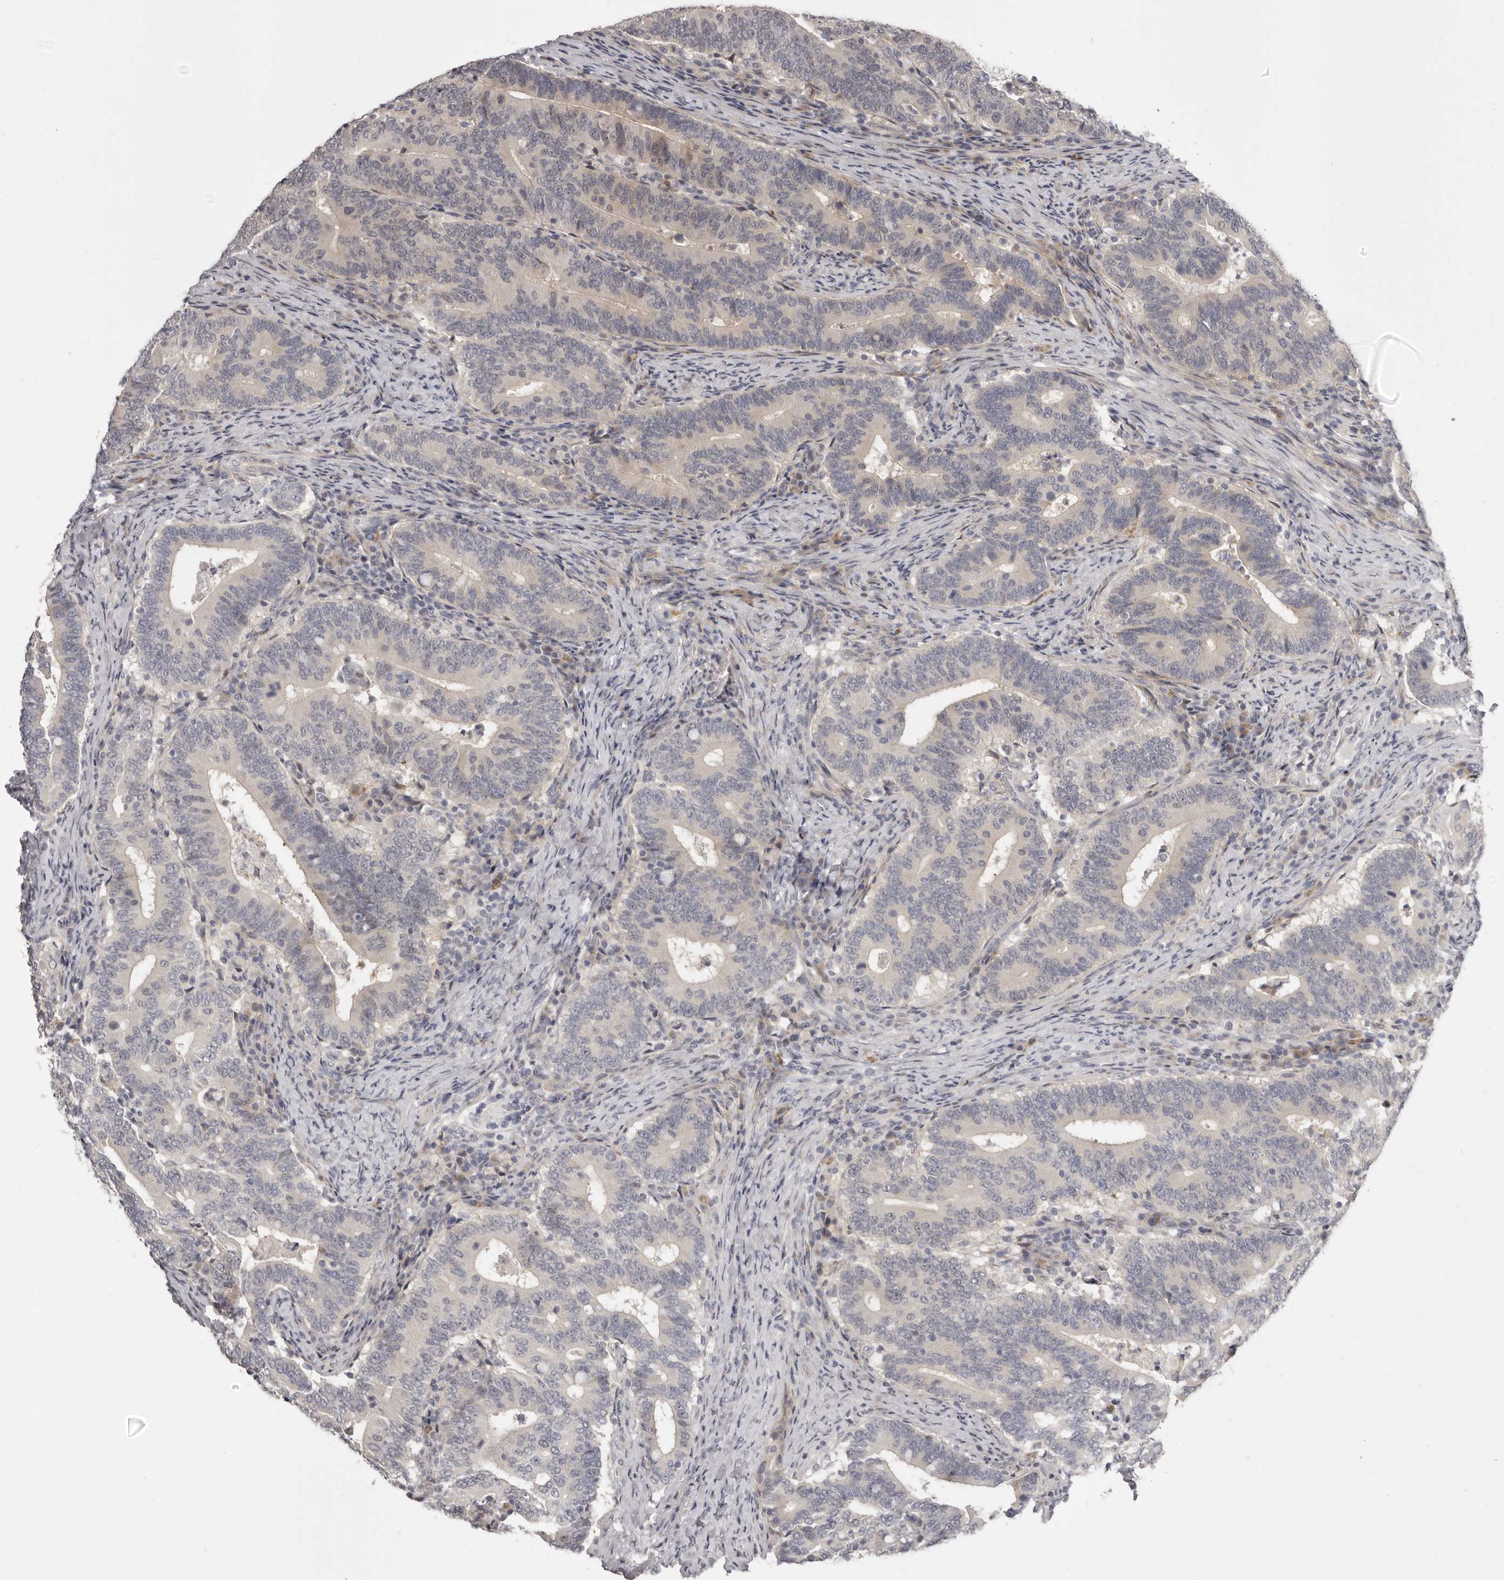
{"staining": {"intensity": "negative", "quantity": "none", "location": "none"}, "tissue": "colorectal cancer", "cell_type": "Tumor cells", "image_type": "cancer", "snomed": [{"axis": "morphology", "description": "Adenocarcinoma, NOS"}, {"axis": "topography", "description": "Colon"}], "caption": "This is a photomicrograph of immunohistochemistry (IHC) staining of colorectal cancer, which shows no positivity in tumor cells.", "gene": "OTUD3", "patient": {"sex": "female", "age": 66}}